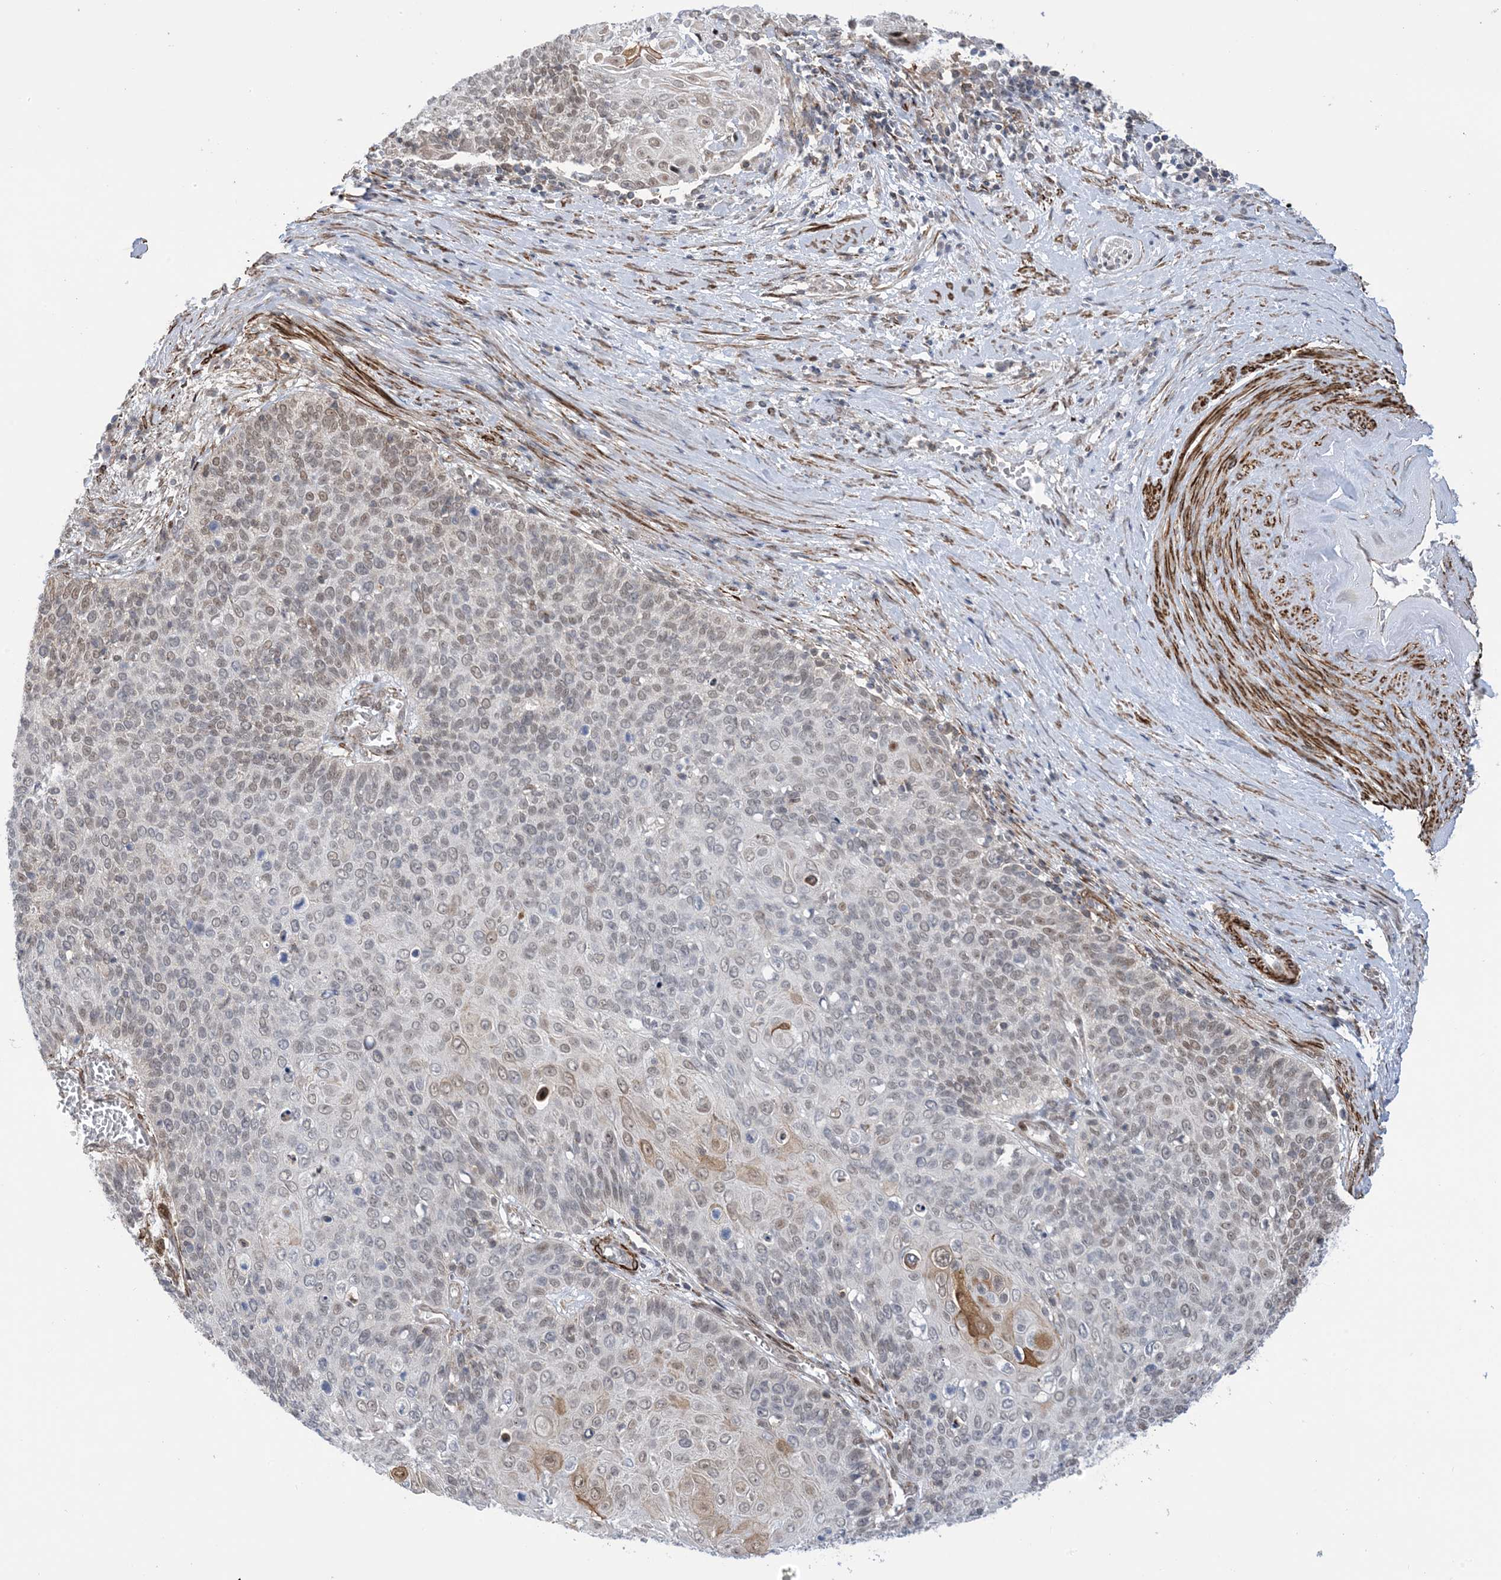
{"staining": {"intensity": "weak", "quantity": "<25%", "location": "nuclear"}, "tissue": "cervical cancer", "cell_type": "Tumor cells", "image_type": "cancer", "snomed": [{"axis": "morphology", "description": "Squamous cell carcinoma, NOS"}, {"axis": "topography", "description": "Cervix"}], "caption": "The IHC photomicrograph has no significant expression in tumor cells of cervical cancer tissue.", "gene": "ZNF8", "patient": {"sex": "female", "age": 39}}